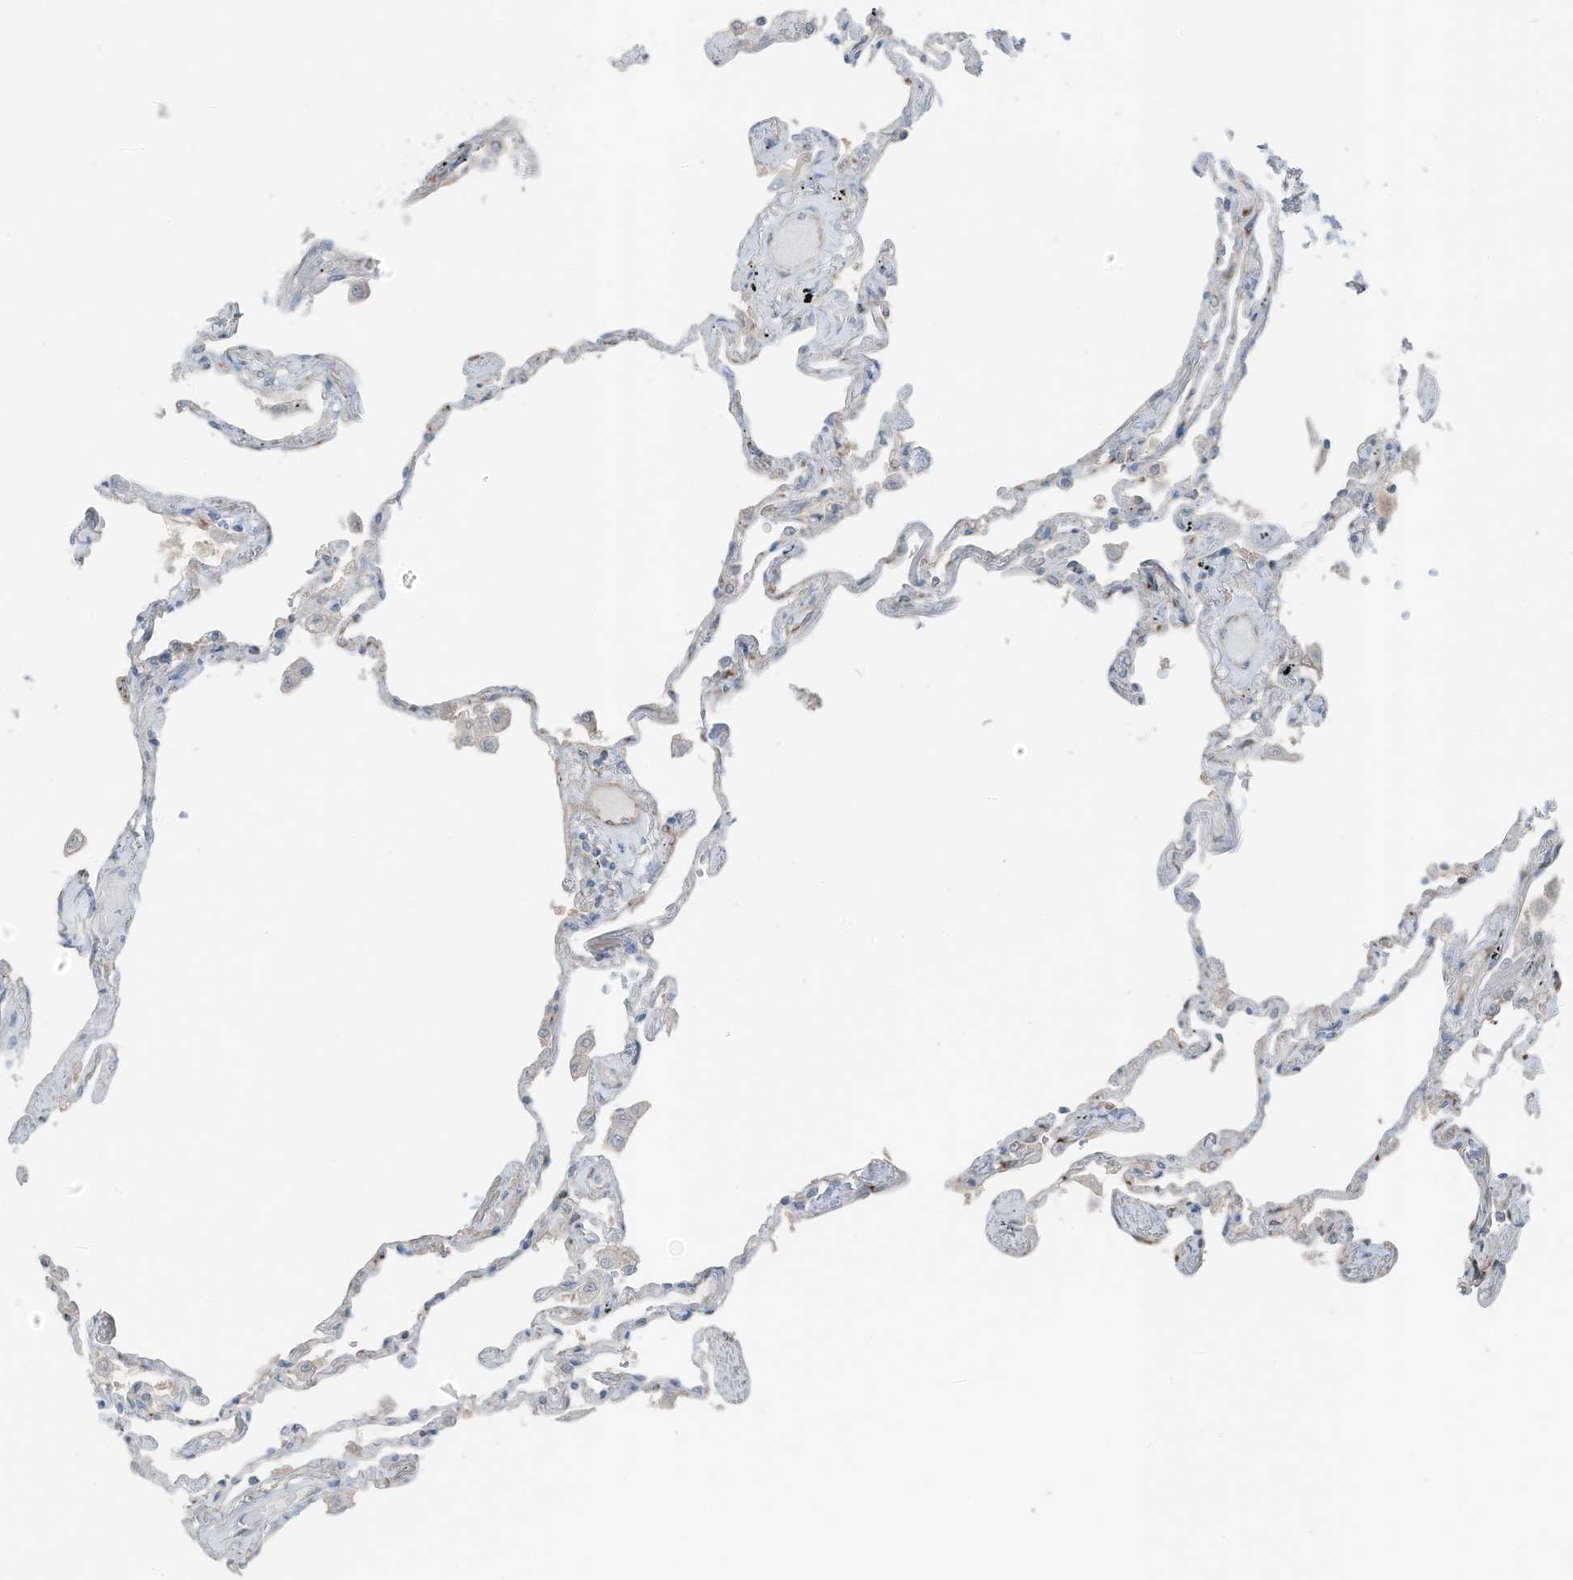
{"staining": {"intensity": "negative", "quantity": "none", "location": "none"}, "tissue": "lung", "cell_type": "Alveolar cells", "image_type": "normal", "snomed": [{"axis": "morphology", "description": "Normal tissue, NOS"}, {"axis": "topography", "description": "Lung"}], "caption": "High magnification brightfield microscopy of unremarkable lung stained with DAB (3,3'-diaminobenzidine) (brown) and counterstained with hematoxylin (blue): alveolar cells show no significant positivity. (IHC, brightfield microscopy, high magnification).", "gene": "ARHGEF33", "patient": {"sex": "female", "age": 67}}